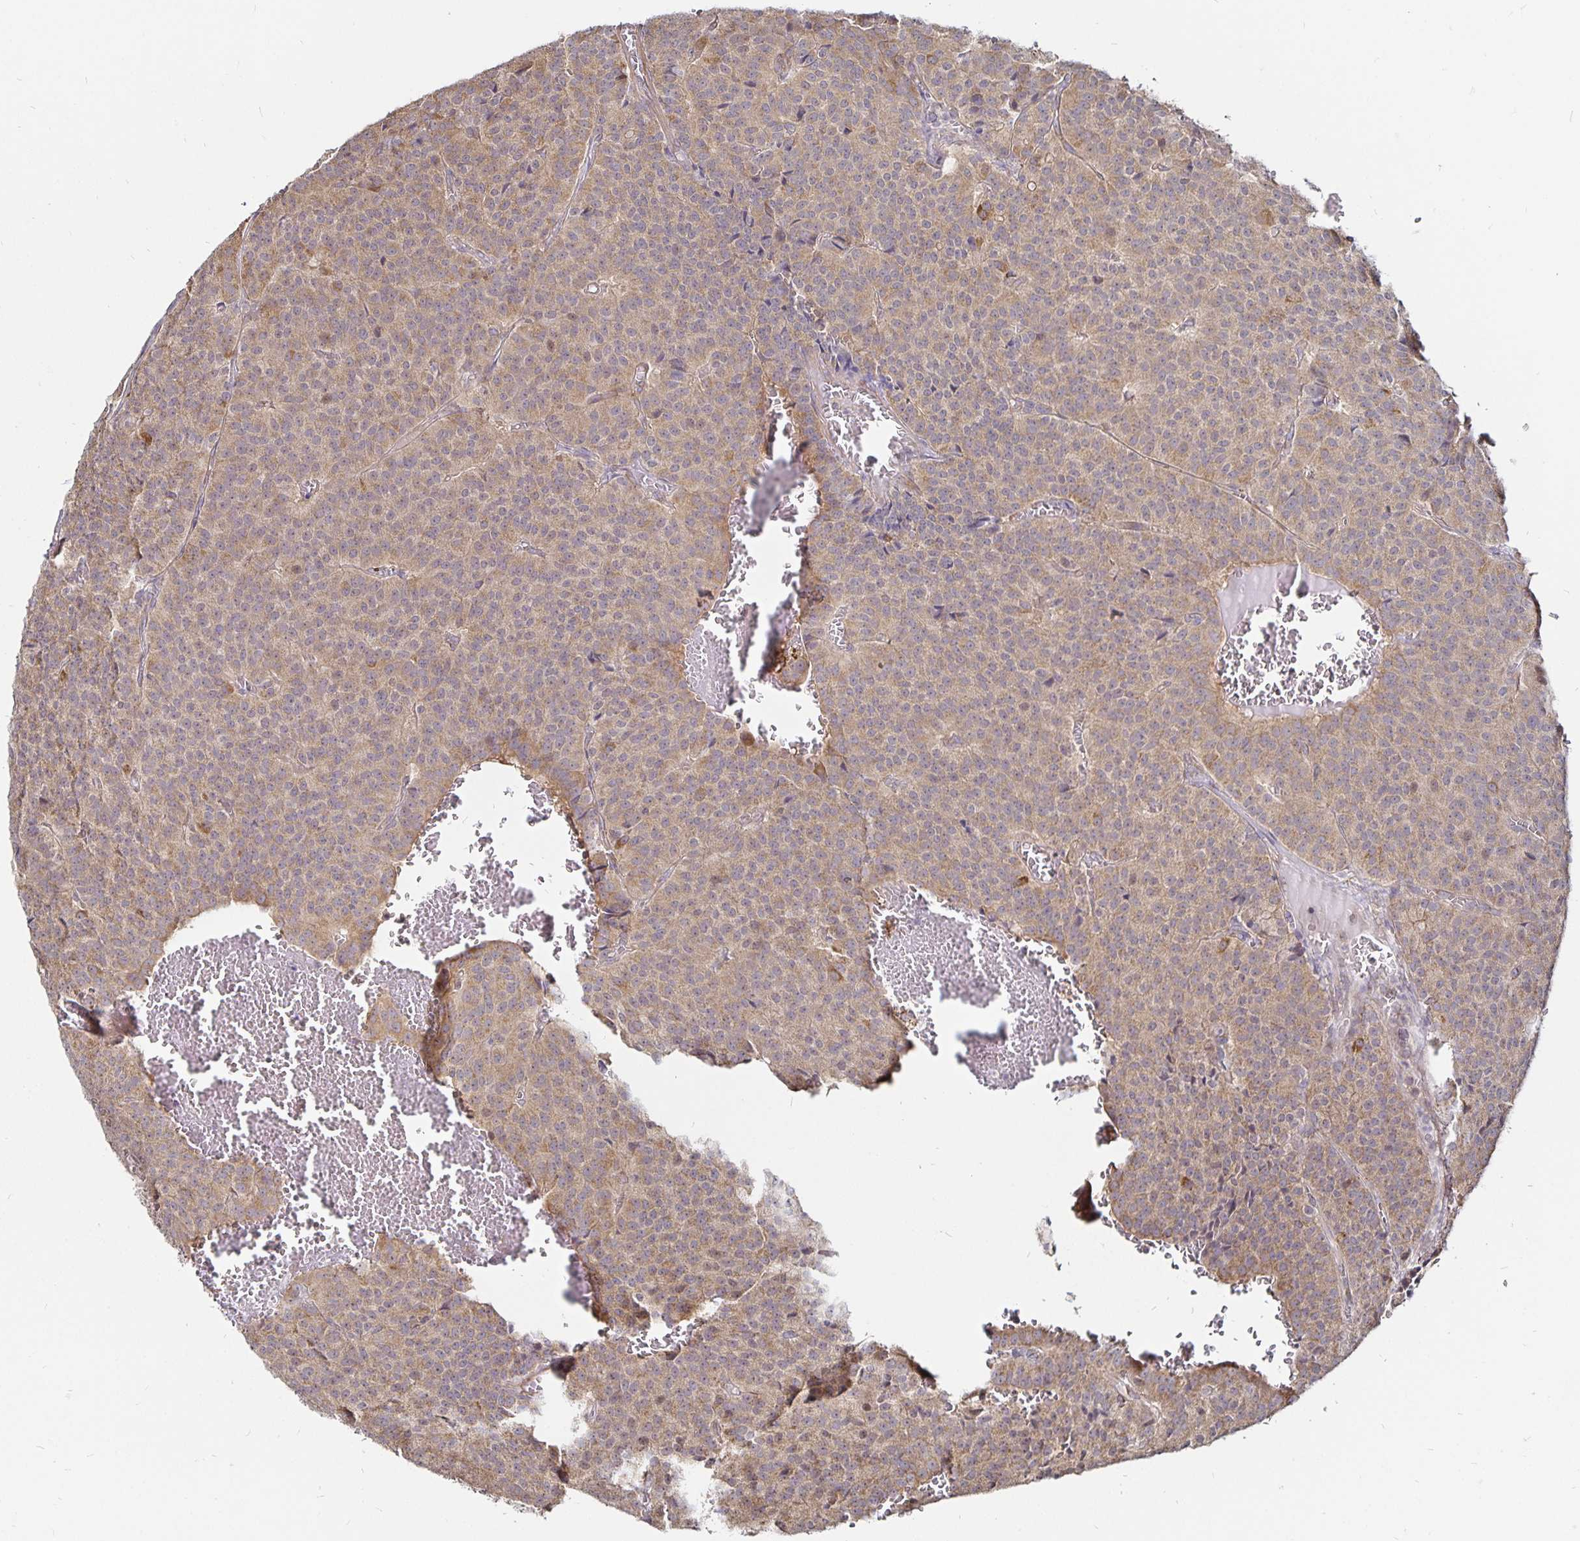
{"staining": {"intensity": "weak", "quantity": ">75%", "location": "cytoplasmic/membranous"}, "tissue": "carcinoid", "cell_type": "Tumor cells", "image_type": "cancer", "snomed": [{"axis": "morphology", "description": "Carcinoid, malignant, NOS"}, {"axis": "topography", "description": "Lung"}], "caption": "Brown immunohistochemical staining in carcinoid (malignant) reveals weak cytoplasmic/membranous positivity in approximately >75% of tumor cells.", "gene": "CYP27A1", "patient": {"sex": "male", "age": 70}}